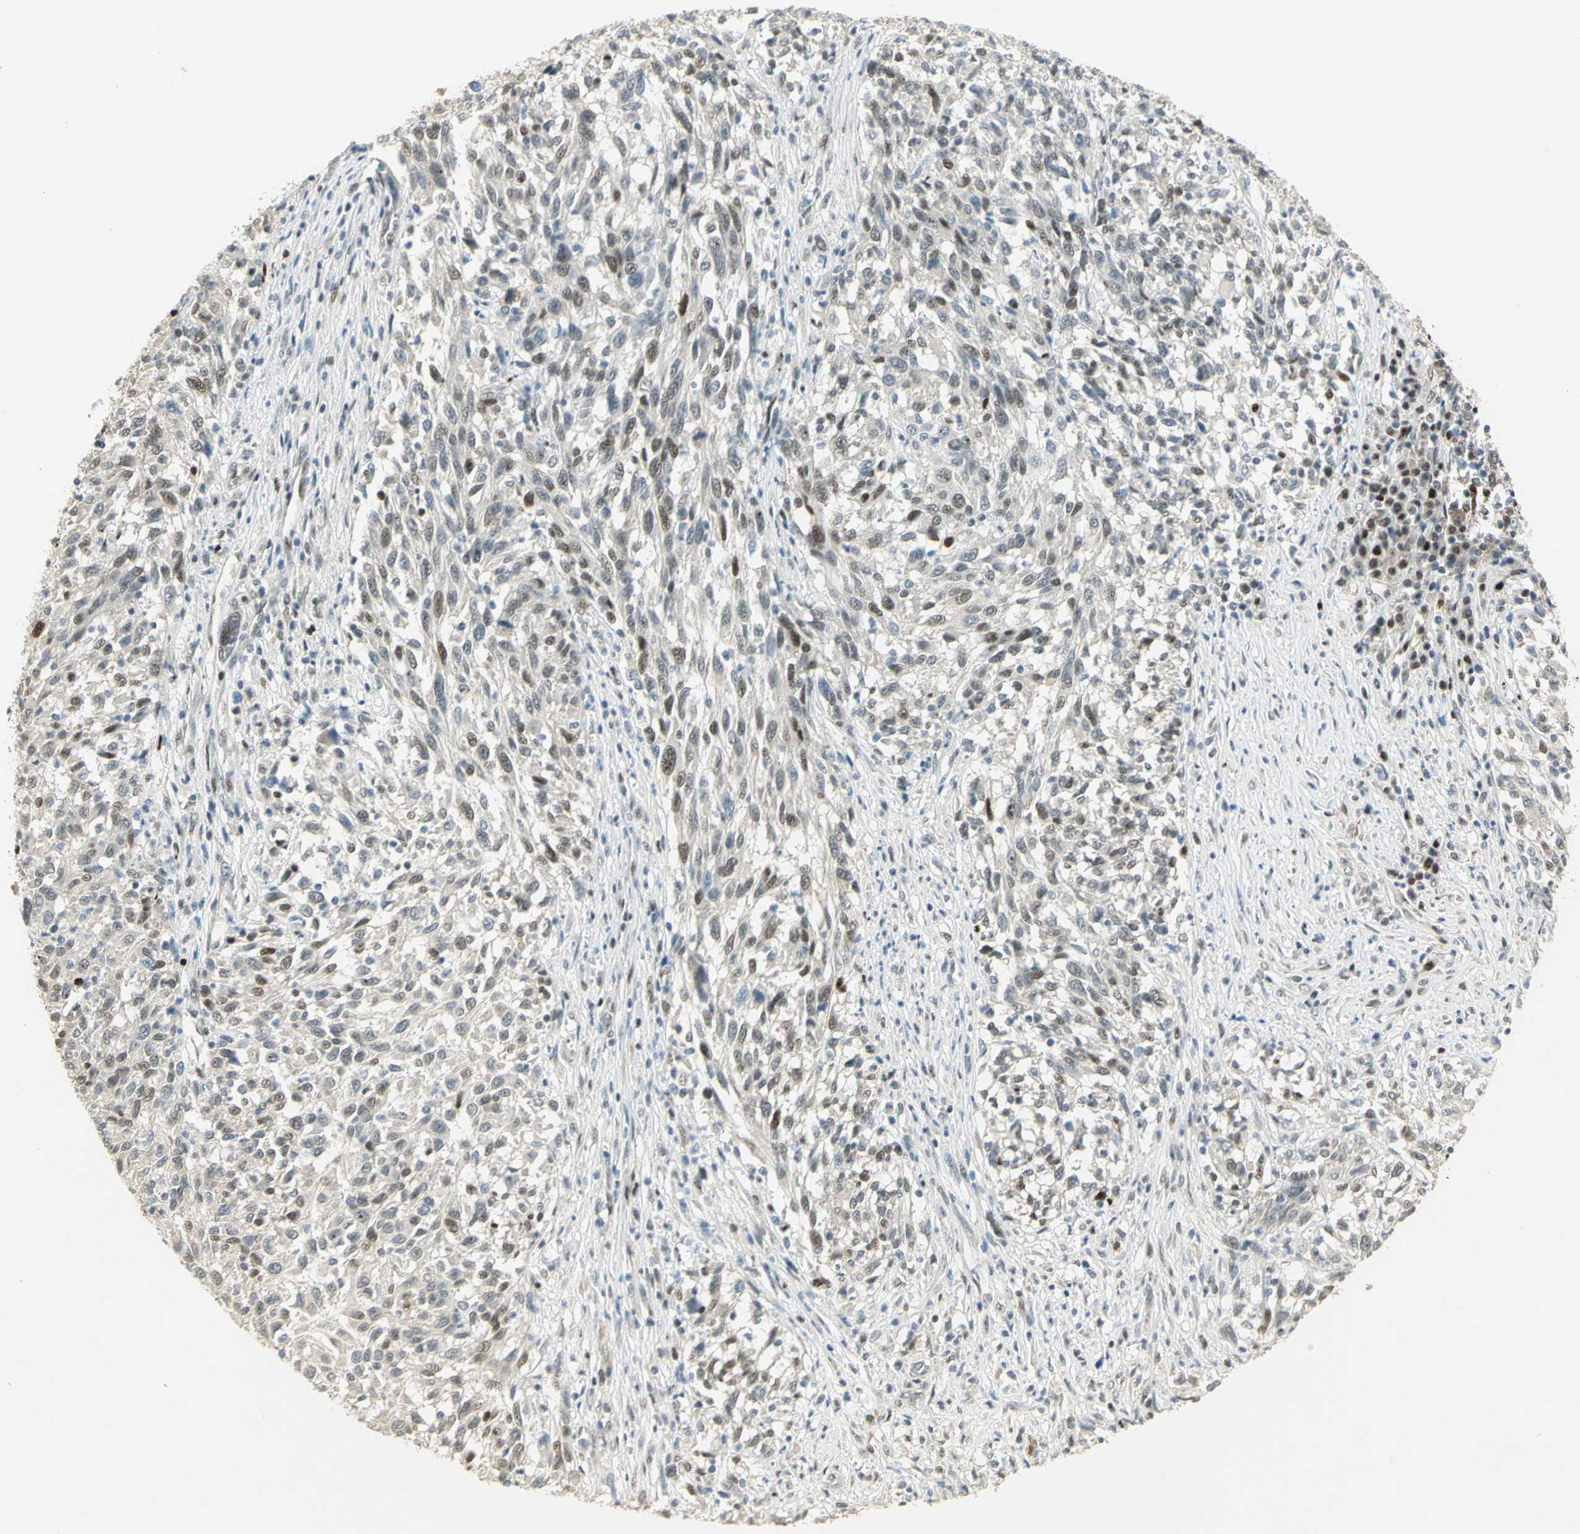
{"staining": {"intensity": "moderate", "quantity": "25%-75%", "location": "nuclear"}, "tissue": "melanoma", "cell_type": "Tumor cells", "image_type": "cancer", "snomed": [{"axis": "morphology", "description": "Malignant melanoma, Metastatic site"}, {"axis": "topography", "description": "Lymph node"}], "caption": "Protein positivity by IHC exhibits moderate nuclear staining in approximately 25%-75% of tumor cells in malignant melanoma (metastatic site).", "gene": "AK6", "patient": {"sex": "male", "age": 61}}